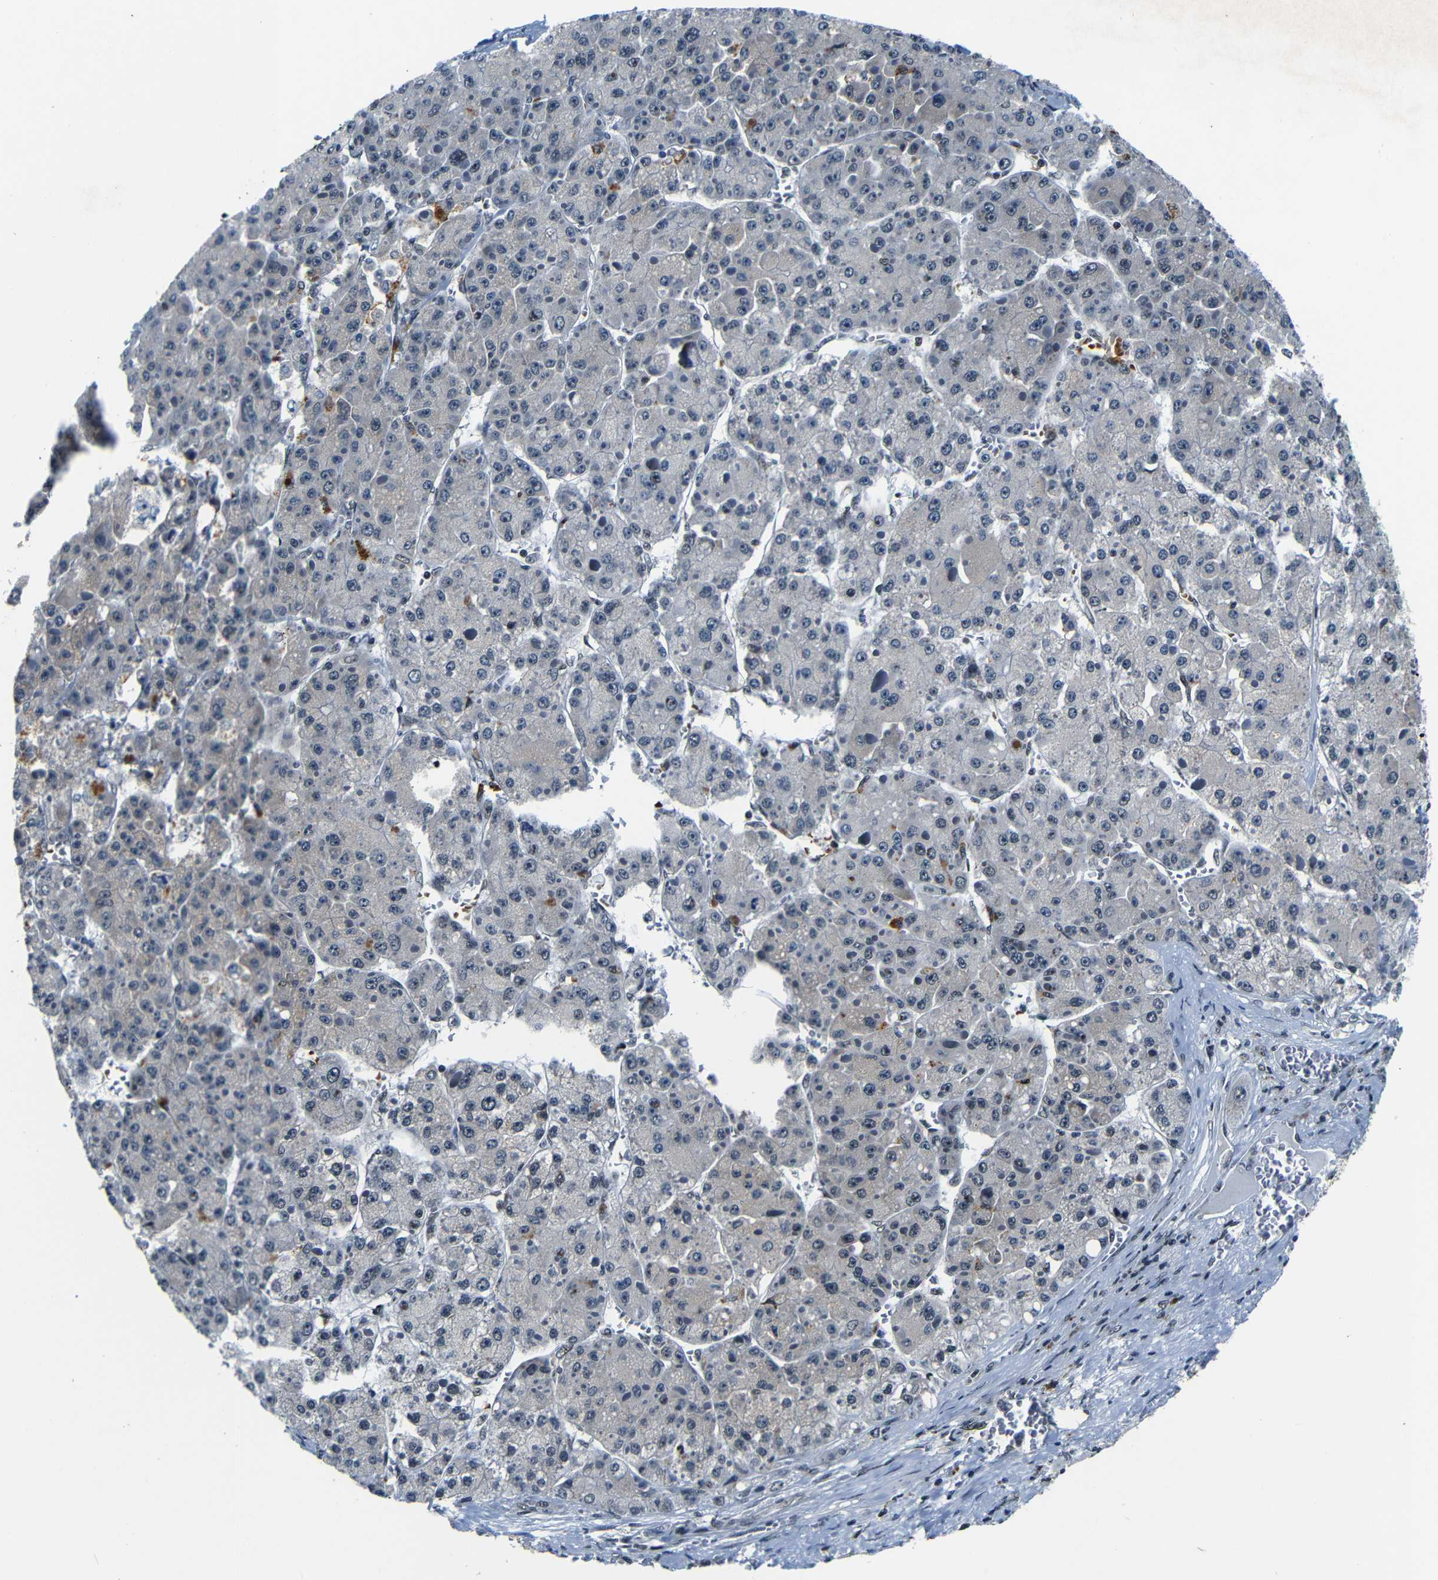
{"staining": {"intensity": "weak", "quantity": "25%-75%", "location": "cytoplasmic/membranous,nuclear"}, "tissue": "liver cancer", "cell_type": "Tumor cells", "image_type": "cancer", "snomed": [{"axis": "morphology", "description": "Carcinoma, Hepatocellular, NOS"}, {"axis": "topography", "description": "Liver"}], "caption": "Liver cancer (hepatocellular carcinoma) tissue exhibits weak cytoplasmic/membranous and nuclear staining in about 25%-75% of tumor cells", "gene": "FOXD4", "patient": {"sex": "female", "age": 73}}